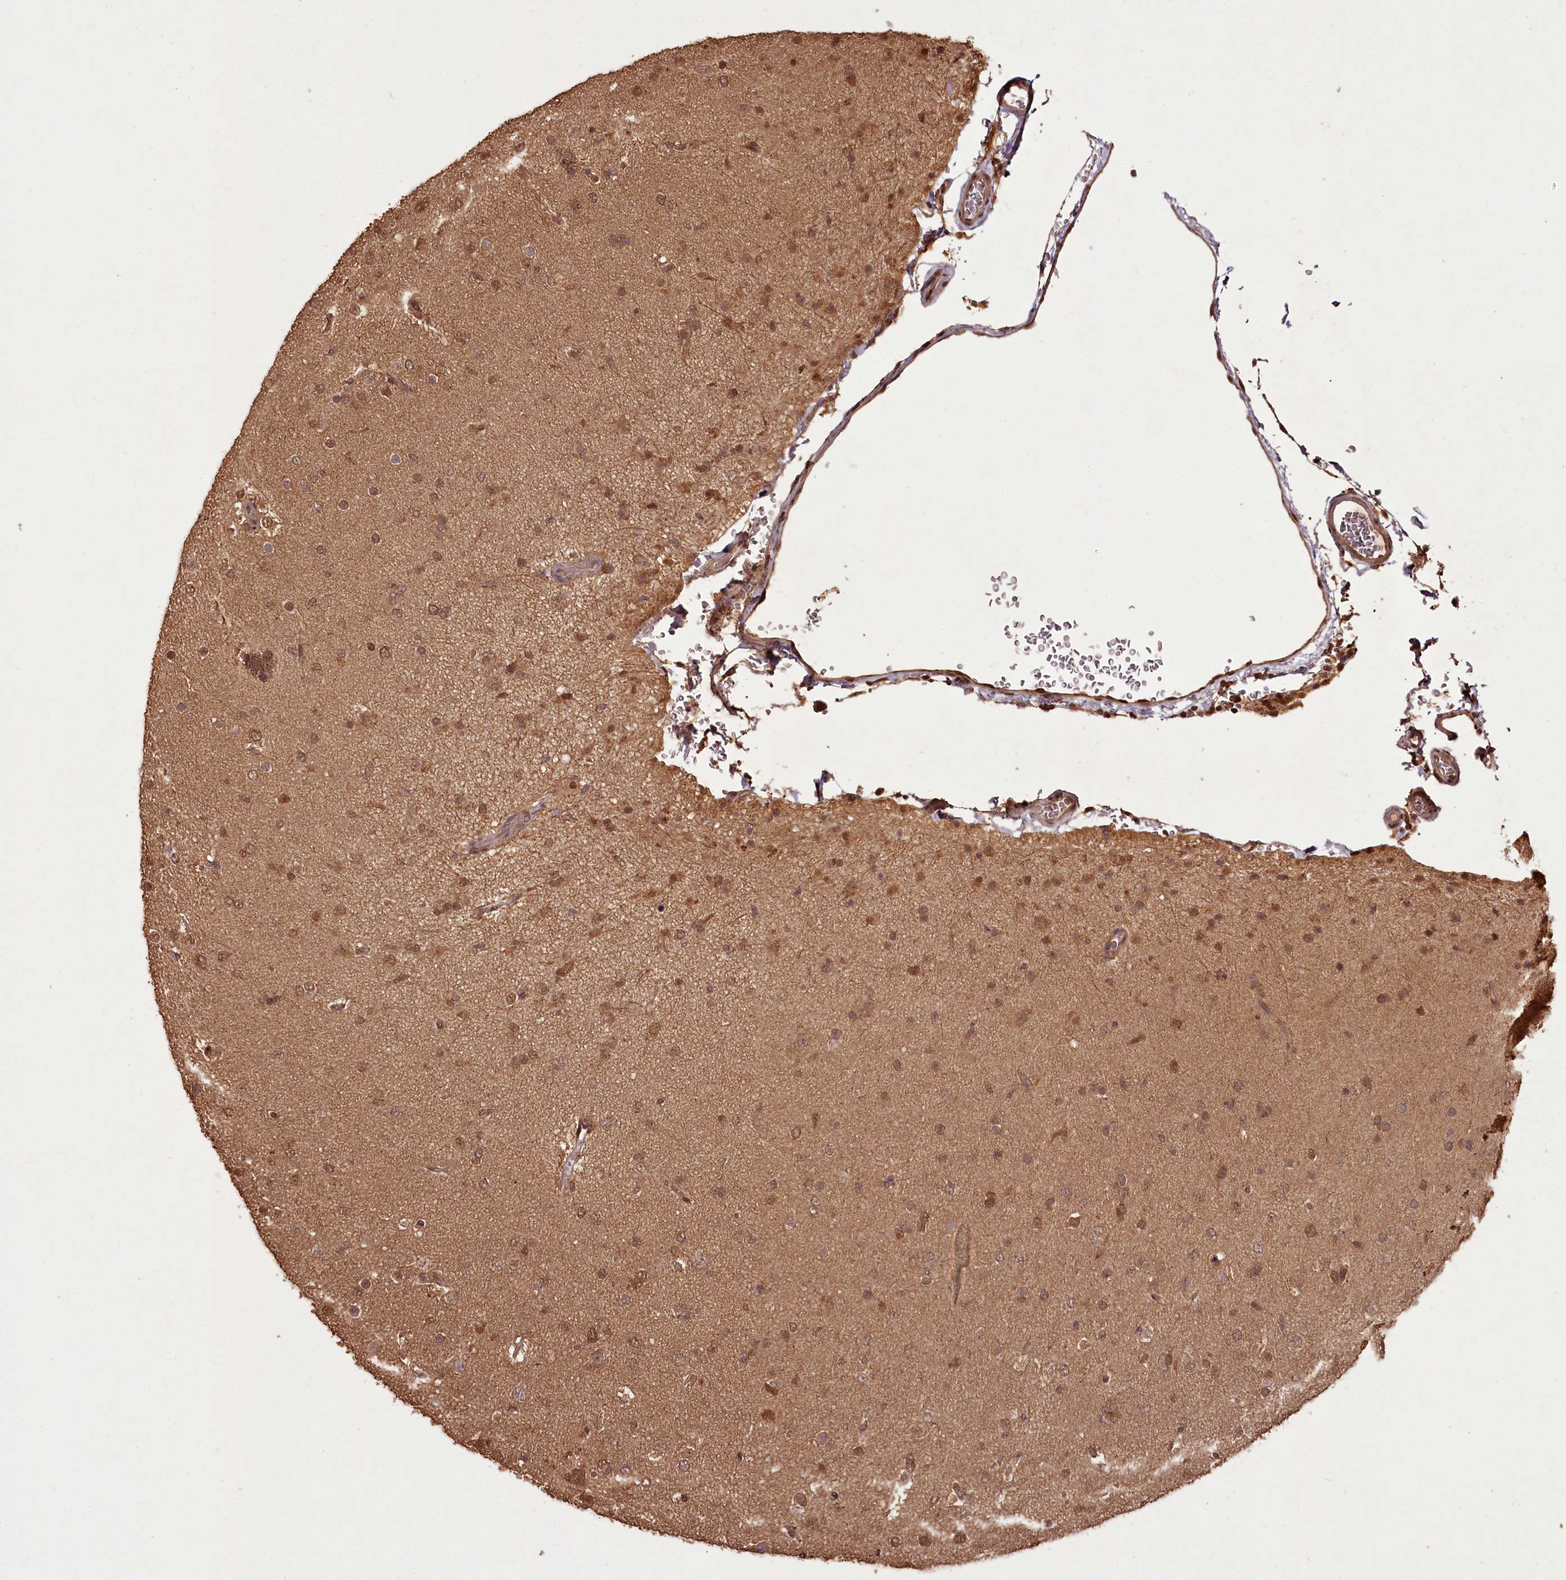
{"staining": {"intensity": "moderate", "quantity": ">75%", "location": "cytoplasmic/membranous,nuclear"}, "tissue": "glioma", "cell_type": "Tumor cells", "image_type": "cancer", "snomed": [{"axis": "morphology", "description": "Glioma, malignant, Low grade"}, {"axis": "topography", "description": "Brain"}], "caption": "Protein staining of glioma tissue displays moderate cytoplasmic/membranous and nuclear positivity in approximately >75% of tumor cells.", "gene": "NPRL2", "patient": {"sex": "male", "age": 65}}